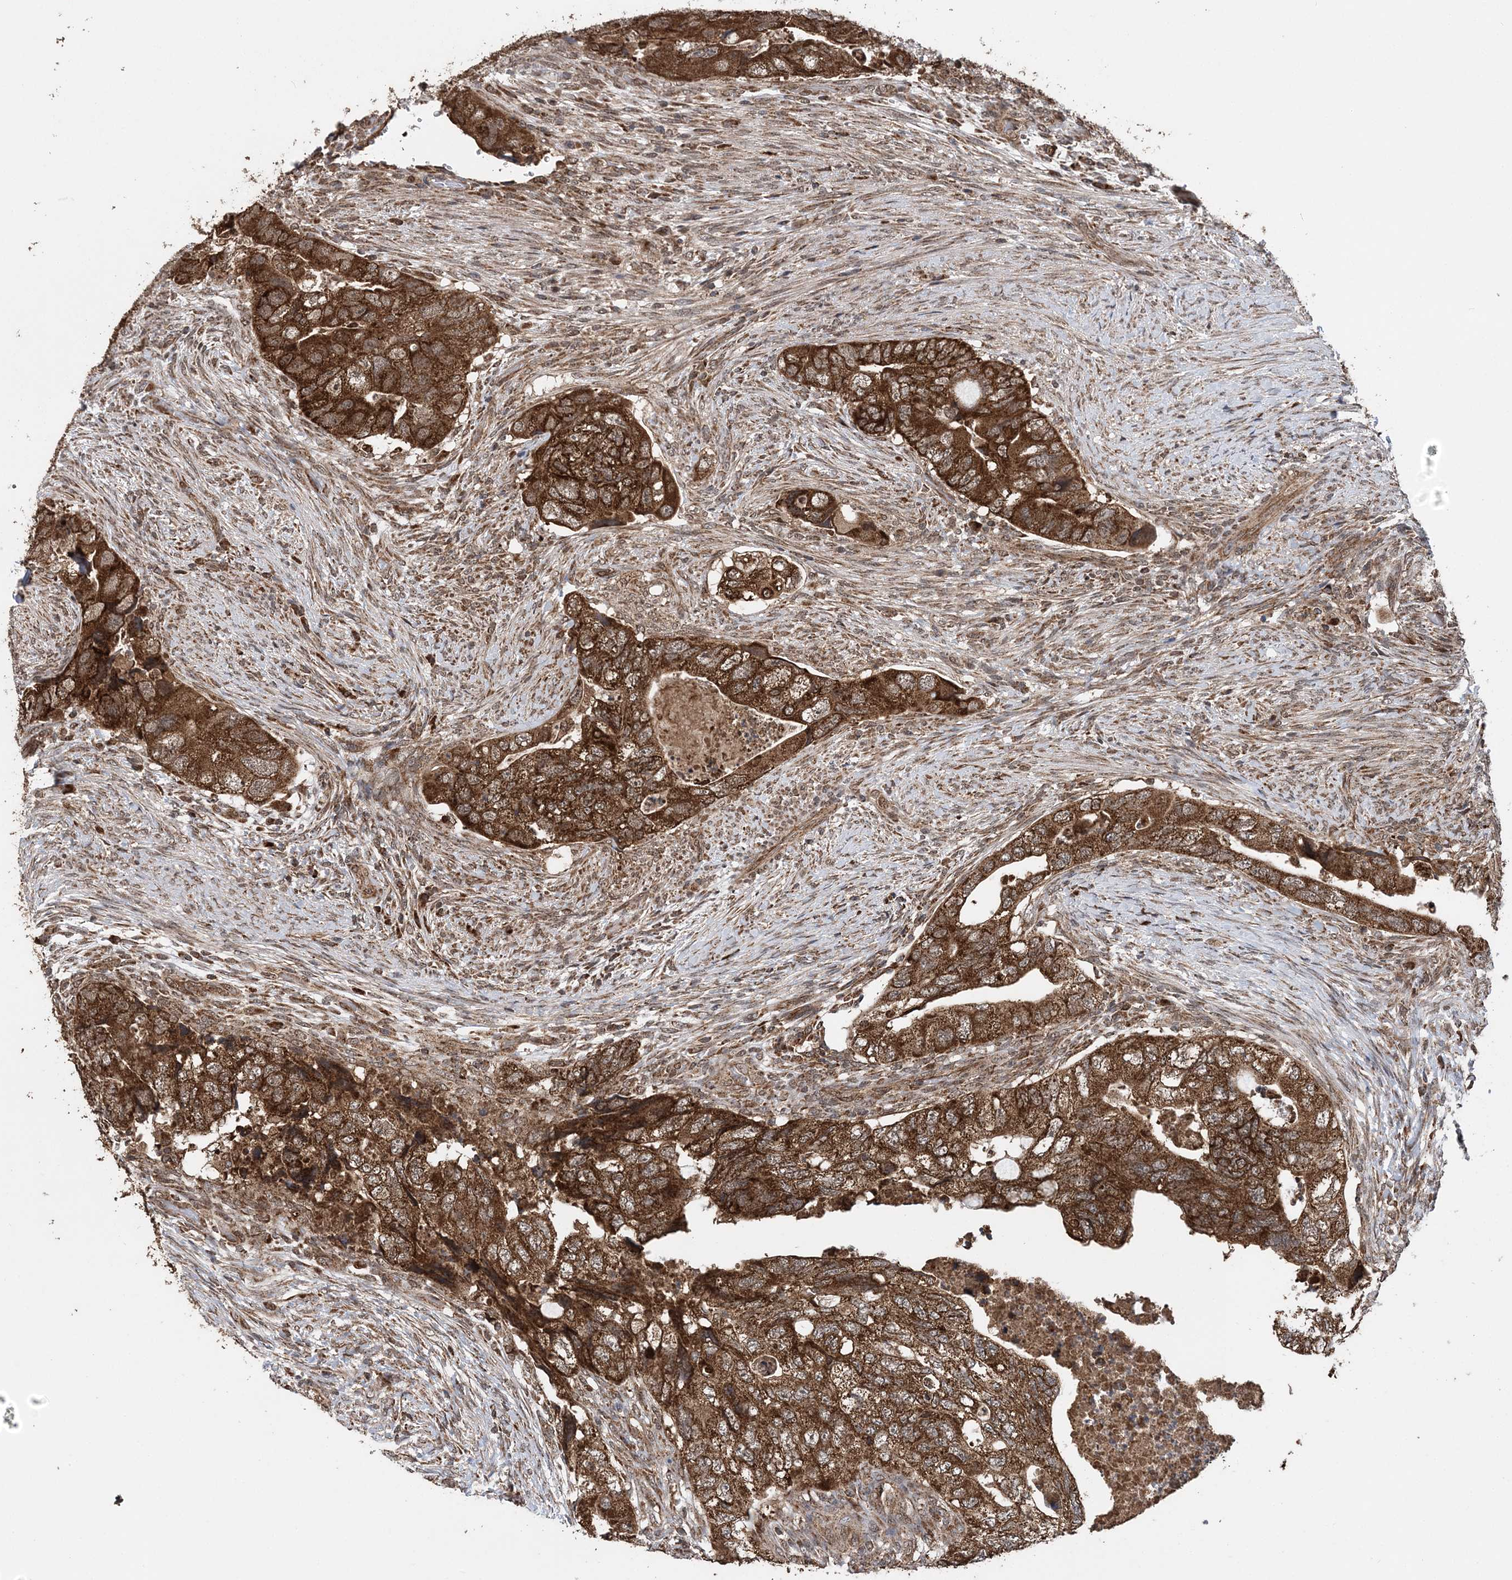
{"staining": {"intensity": "strong", "quantity": ">75%", "location": "cytoplasmic/membranous"}, "tissue": "colorectal cancer", "cell_type": "Tumor cells", "image_type": "cancer", "snomed": [{"axis": "morphology", "description": "Adenocarcinoma, NOS"}, {"axis": "topography", "description": "Rectum"}], "caption": "Protein expression analysis of colorectal cancer (adenocarcinoma) reveals strong cytoplasmic/membranous positivity in about >75% of tumor cells. (DAB (3,3'-diaminobenzidine) = brown stain, brightfield microscopy at high magnification).", "gene": "PCBP1", "patient": {"sex": "male", "age": 63}}